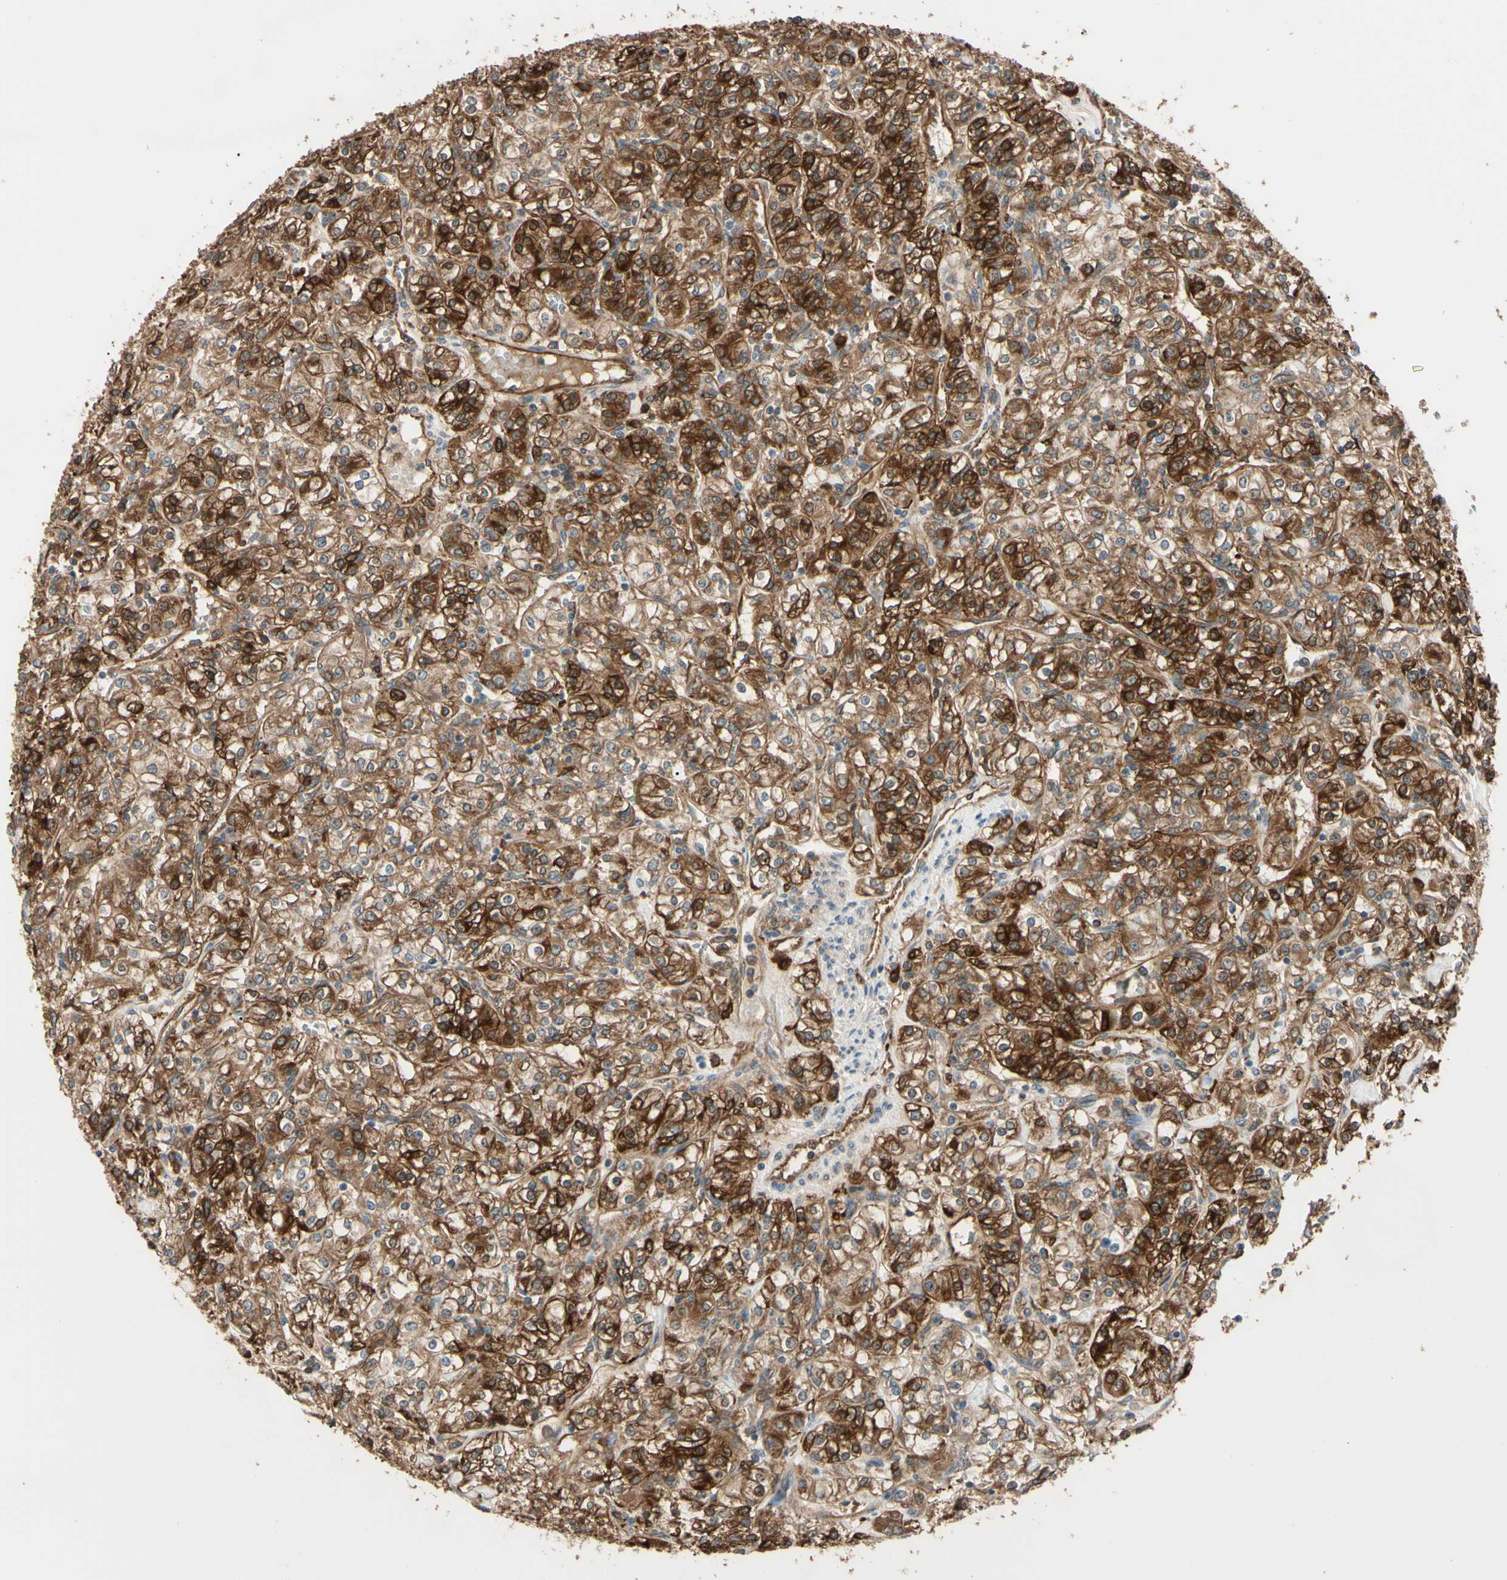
{"staining": {"intensity": "strong", "quantity": ">75%", "location": "cytoplasmic/membranous"}, "tissue": "renal cancer", "cell_type": "Tumor cells", "image_type": "cancer", "snomed": [{"axis": "morphology", "description": "Adenocarcinoma, NOS"}, {"axis": "topography", "description": "Kidney"}], "caption": "Brown immunohistochemical staining in human renal adenocarcinoma shows strong cytoplasmic/membranous staining in about >75% of tumor cells.", "gene": "PTPN12", "patient": {"sex": "male", "age": 77}}